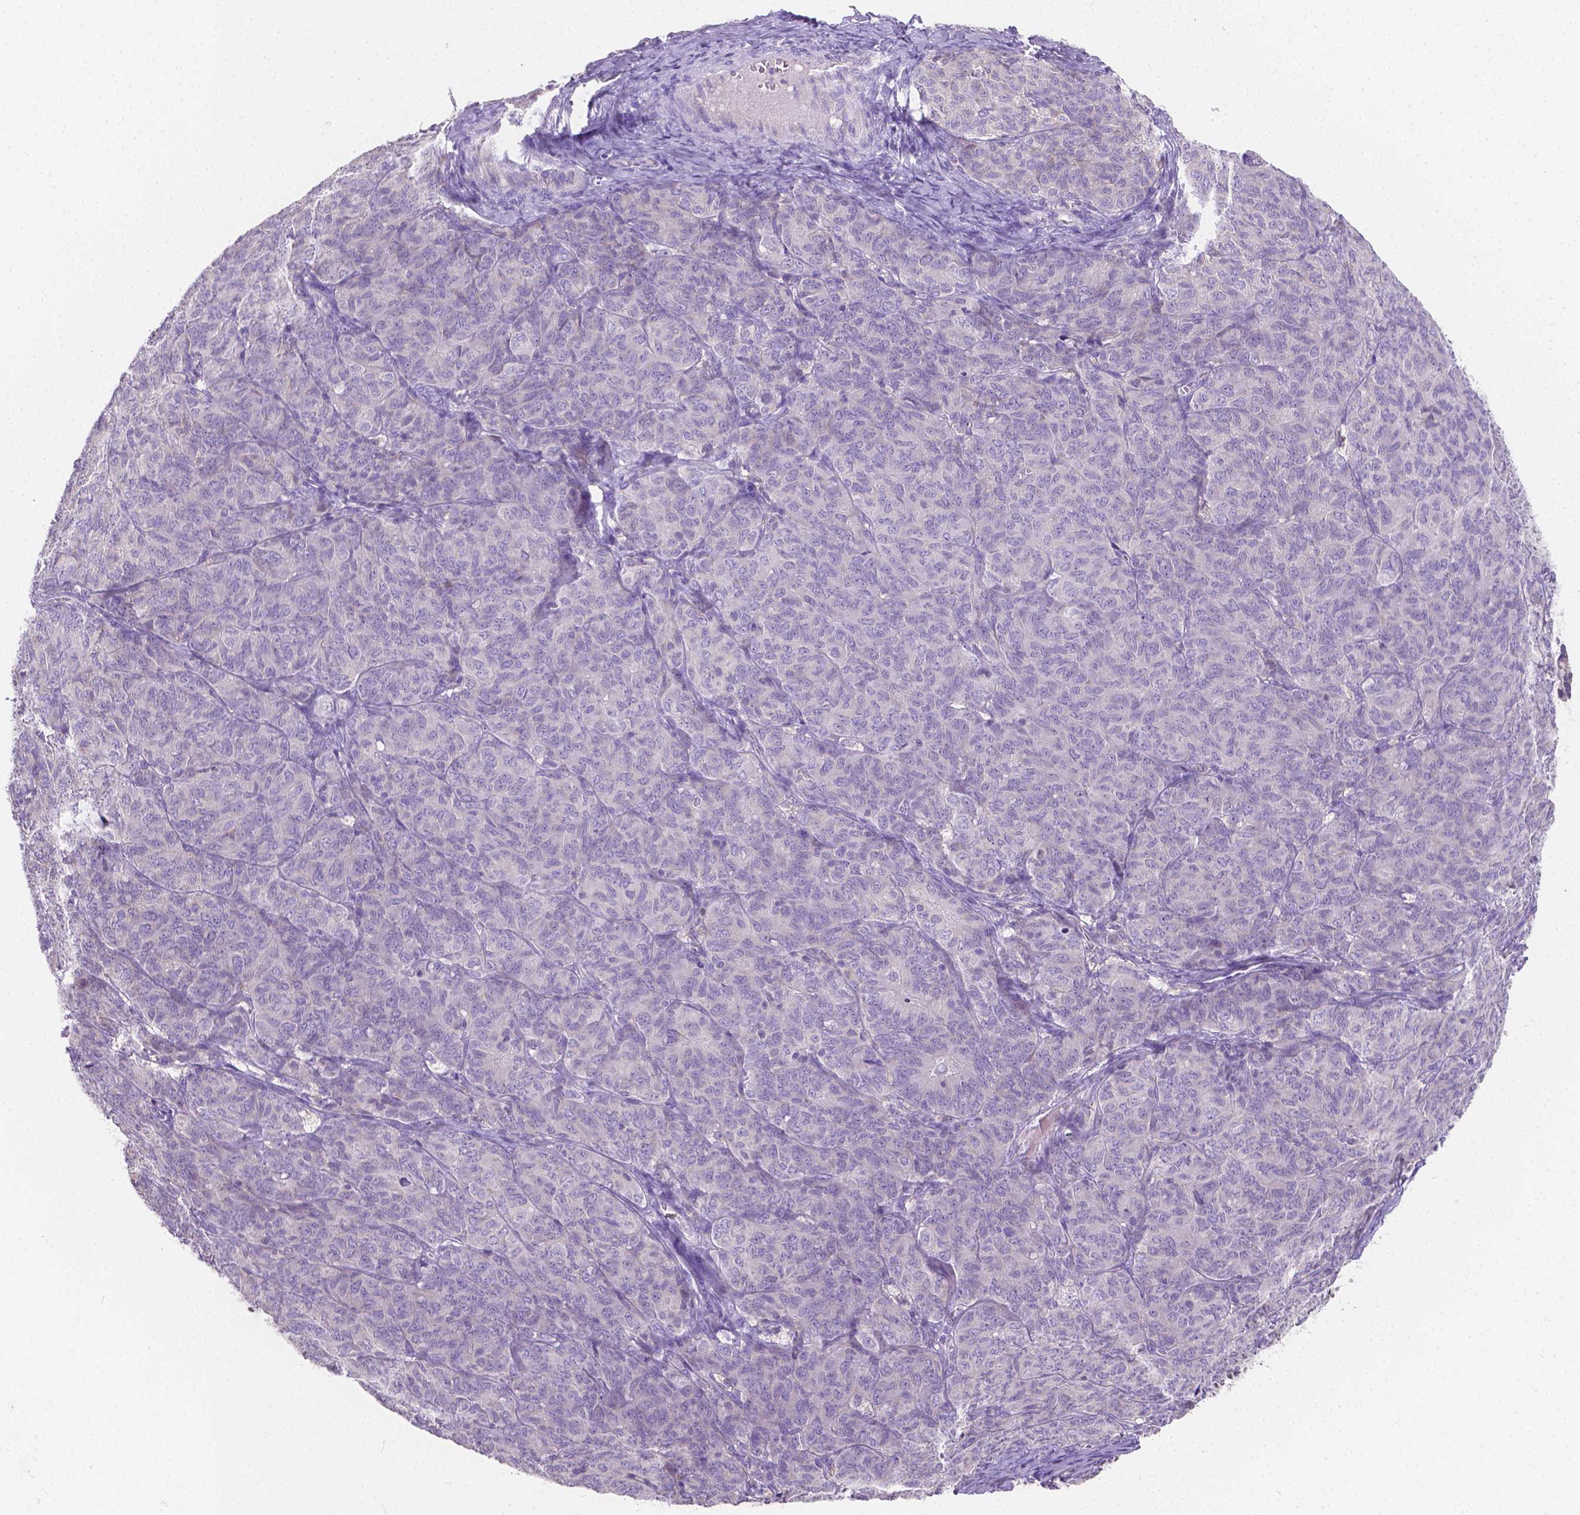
{"staining": {"intensity": "negative", "quantity": "none", "location": "none"}, "tissue": "ovarian cancer", "cell_type": "Tumor cells", "image_type": "cancer", "snomed": [{"axis": "morphology", "description": "Carcinoma, endometroid"}, {"axis": "topography", "description": "Ovary"}], "caption": "Tumor cells are negative for brown protein staining in ovarian cancer.", "gene": "TMEM130", "patient": {"sex": "female", "age": 80}}